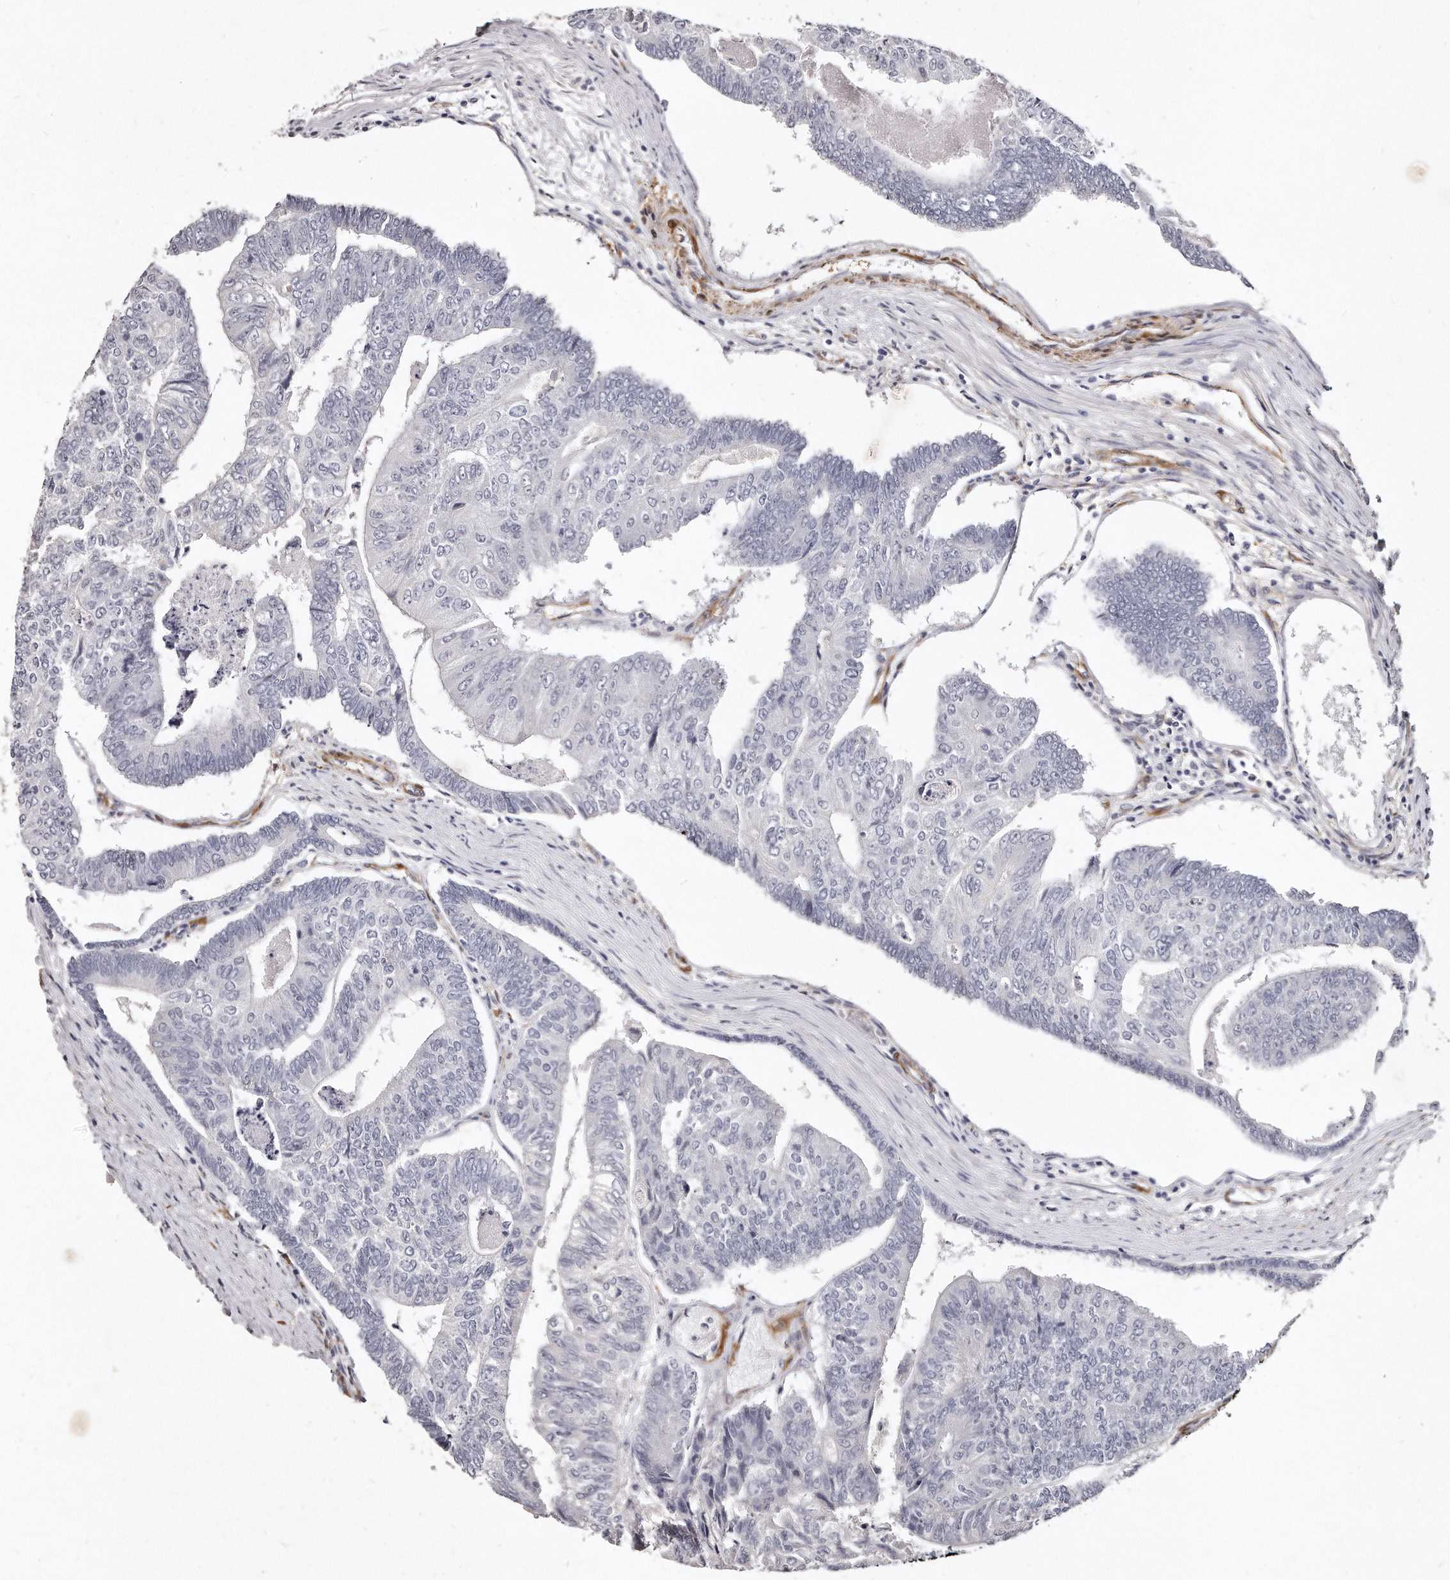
{"staining": {"intensity": "negative", "quantity": "none", "location": "none"}, "tissue": "colorectal cancer", "cell_type": "Tumor cells", "image_type": "cancer", "snomed": [{"axis": "morphology", "description": "Adenocarcinoma, NOS"}, {"axis": "topography", "description": "Colon"}], "caption": "Tumor cells are negative for brown protein staining in colorectal adenocarcinoma.", "gene": "LMOD1", "patient": {"sex": "female", "age": 67}}